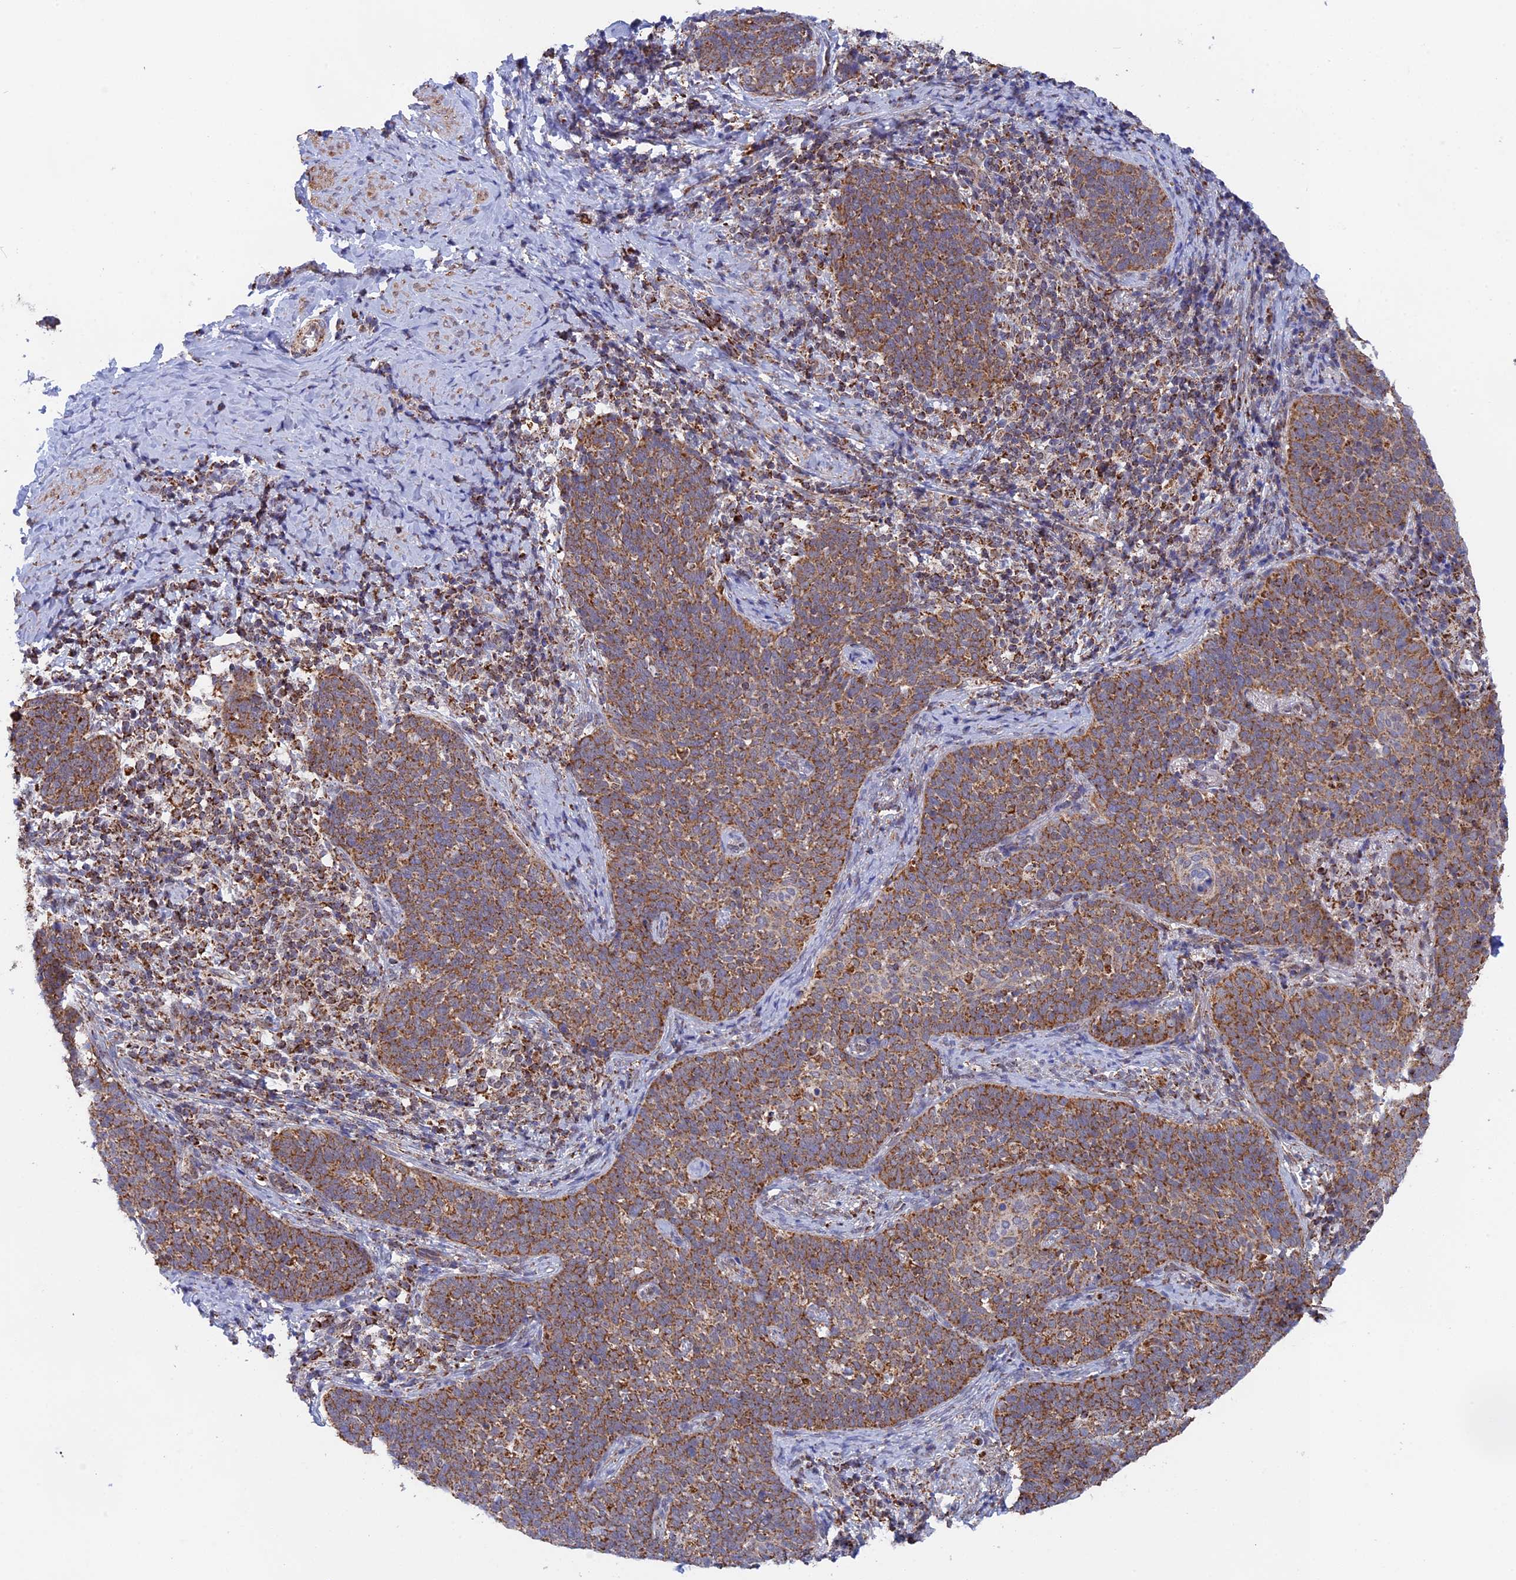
{"staining": {"intensity": "moderate", "quantity": ">75%", "location": "cytoplasmic/membranous"}, "tissue": "cervical cancer", "cell_type": "Tumor cells", "image_type": "cancer", "snomed": [{"axis": "morphology", "description": "Normal tissue, NOS"}, {"axis": "morphology", "description": "Squamous cell carcinoma, NOS"}, {"axis": "topography", "description": "Cervix"}], "caption": "A micrograph of cervical squamous cell carcinoma stained for a protein displays moderate cytoplasmic/membranous brown staining in tumor cells.", "gene": "CDC16", "patient": {"sex": "female", "age": 39}}